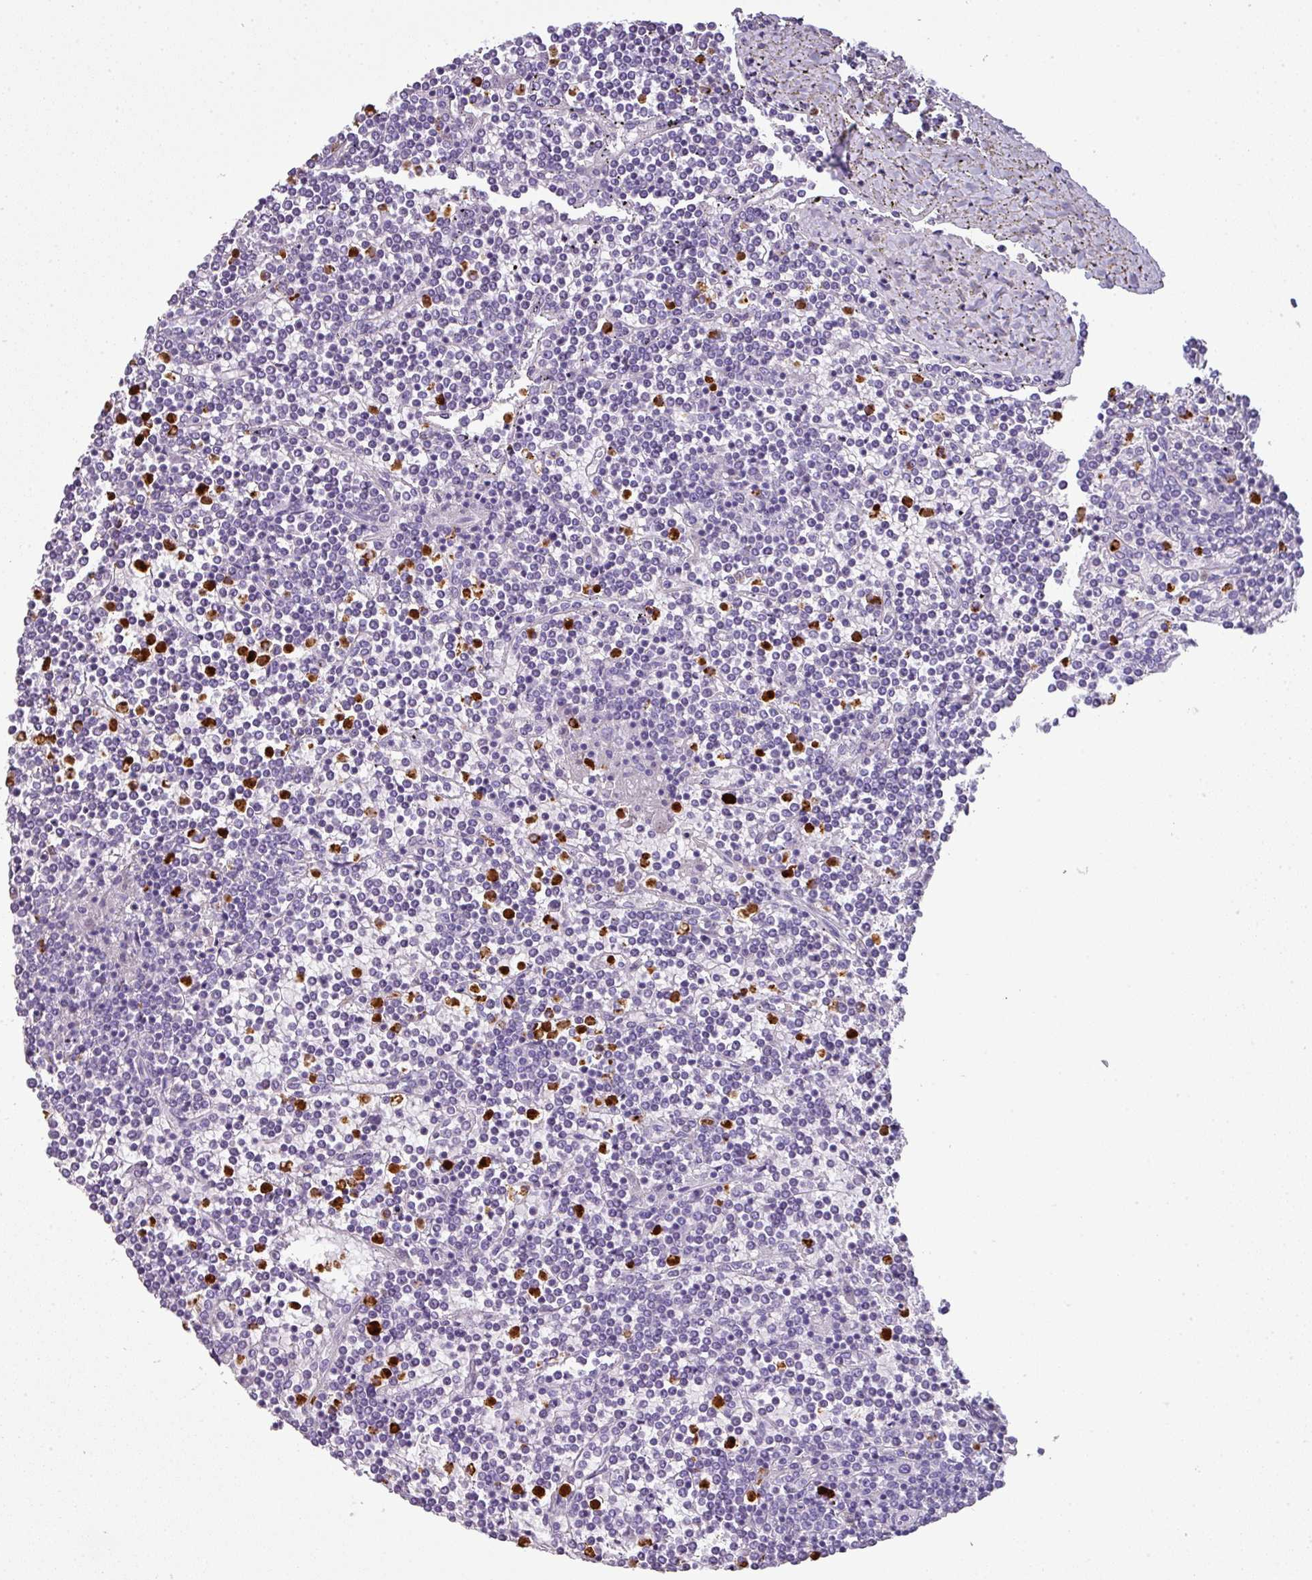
{"staining": {"intensity": "negative", "quantity": "none", "location": "none"}, "tissue": "lymphoma", "cell_type": "Tumor cells", "image_type": "cancer", "snomed": [{"axis": "morphology", "description": "Malignant lymphoma, non-Hodgkin's type, Low grade"}, {"axis": "topography", "description": "Spleen"}], "caption": "High magnification brightfield microscopy of low-grade malignant lymphoma, non-Hodgkin's type stained with DAB (brown) and counterstained with hematoxylin (blue): tumor cells show no significant positivity.", "gene": "CTSG", "patient": {"sex": "female", "age": 19}}